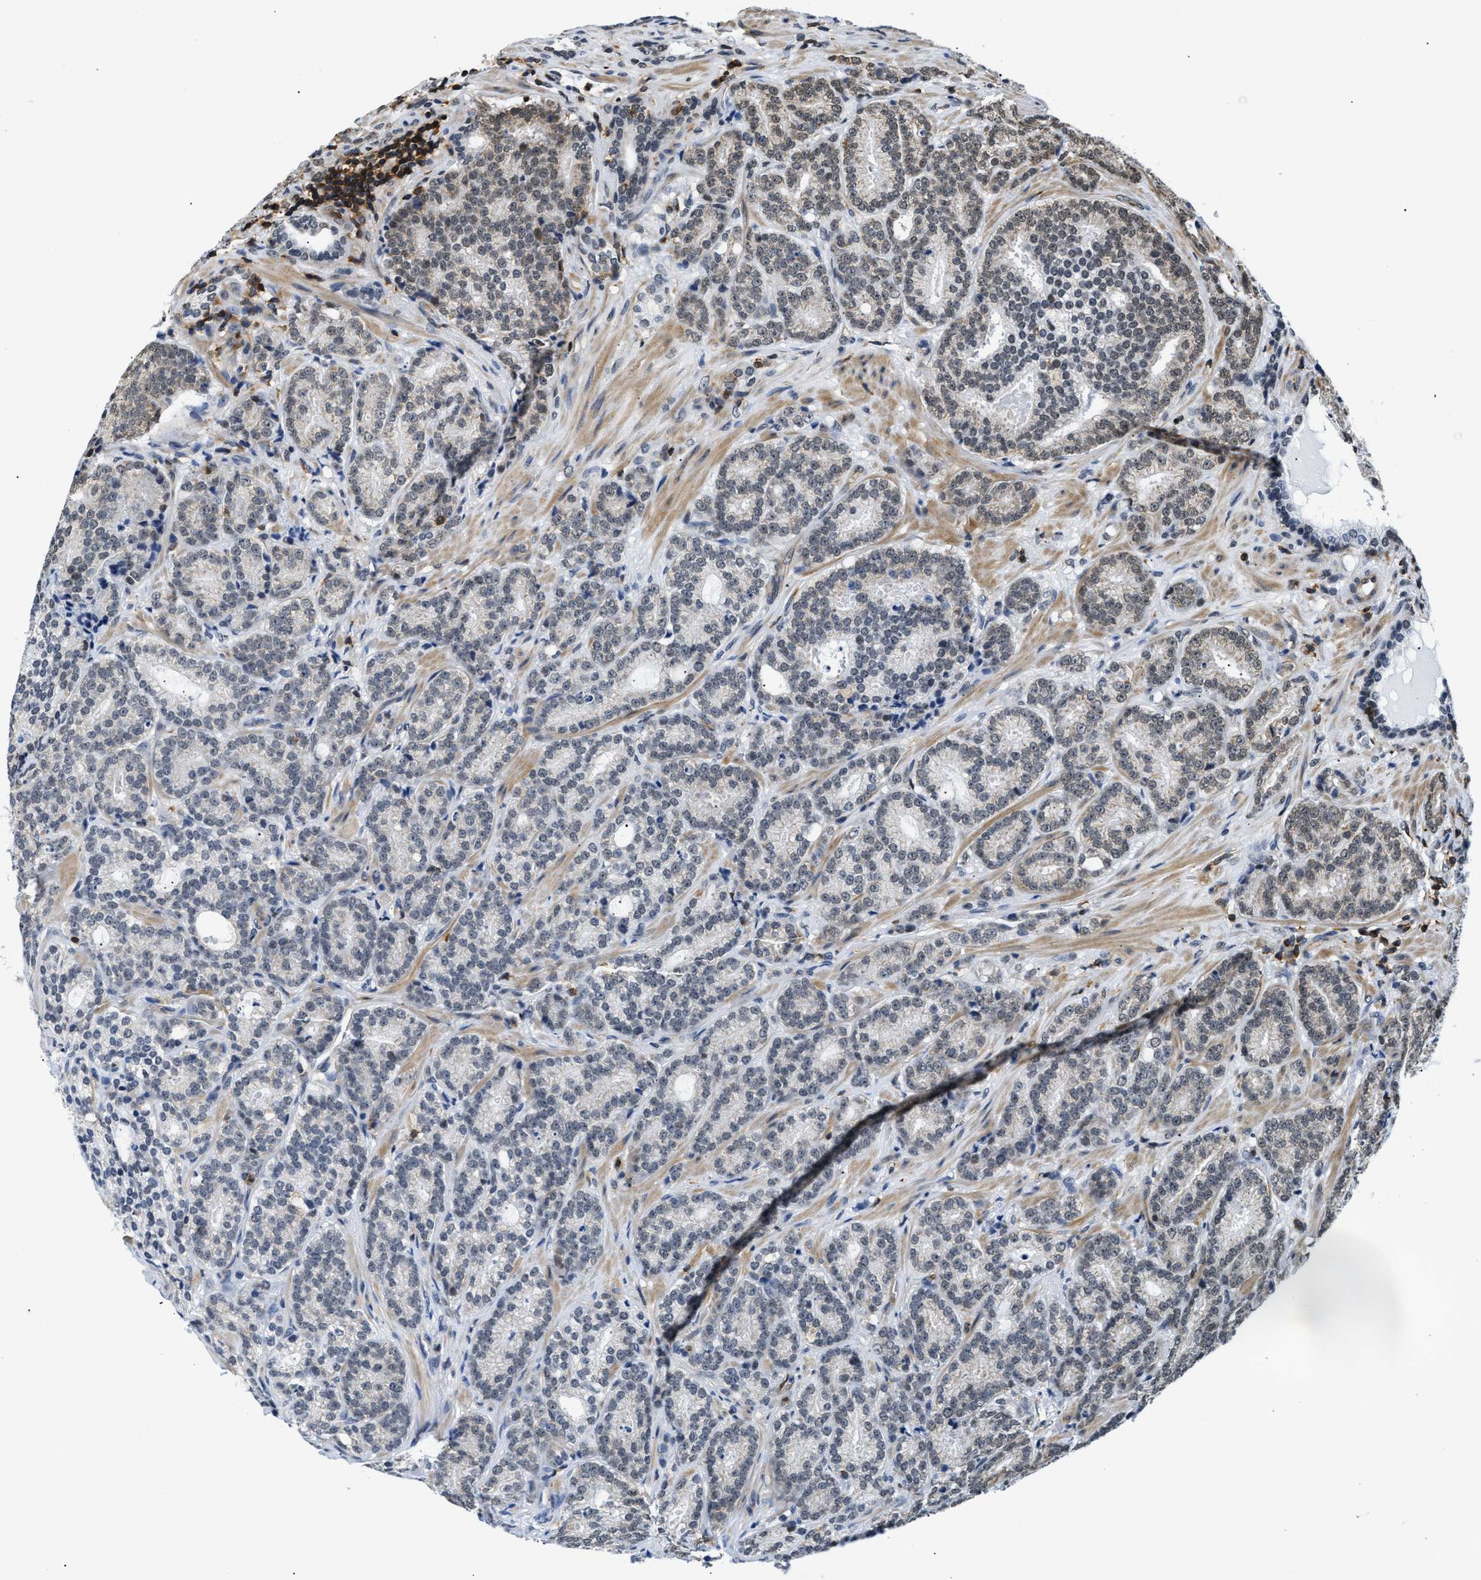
{"staining": {"intensity": "weak", "quantity": "<25%", "location": "nuclear"}, "tissue": "prostate cancer", "cell_type": "Tumor cells", "image_type": "cancer", "snomed": [{"axis": "morphology", "description": "Adenocarcinoma, High grade"}, {"axis": "topography", "description": "Prostate"}], "caption": "Human prostate cancer stained for a protein using immunohistochemistry (IHC) shows no positivity in tumor cells.", "gene": "STK10", "patient": {"sex": "male", "age": 61}}